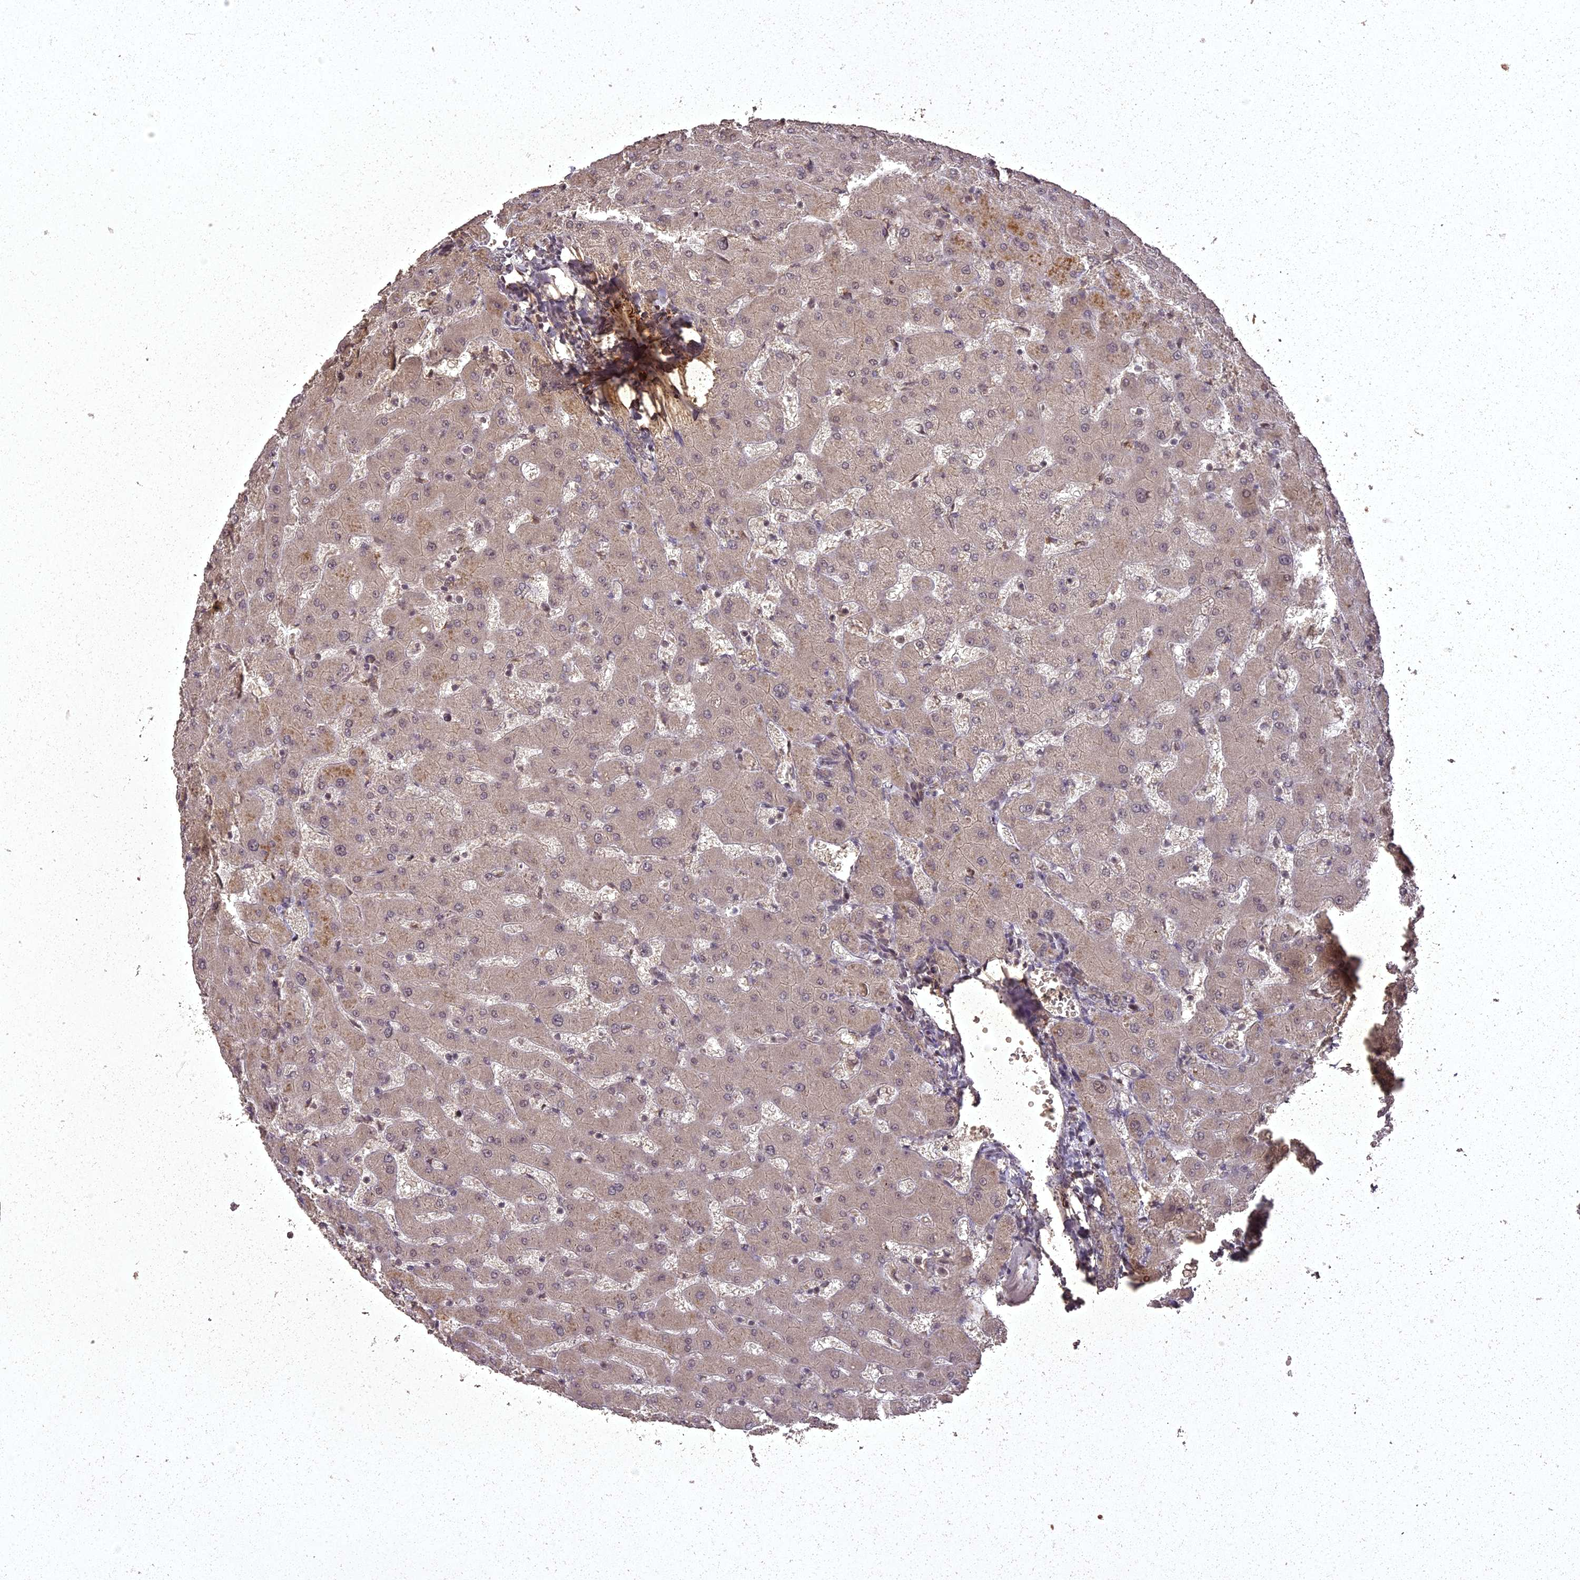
{"staining": {"intensity": "weak", "quantity": "<25%", "location": "cytoplasmic/membranous"}, "tissue": "liver", "cell_type": "Cholangiocytes", "image_type": "normal", "snomed": [{"axis": "morphology", "description": "Normal tissue, NOS"}, {"axis": "topography", "description": "Liver"}], "caption": "IHC micrograph of normal liver: human liver stained with DAB shows no significant protein positivity in cholangiocytes. (IHC, brightfield microscopy, high magnification).", "gene": "ING5", "patient": {"sex": "female", "age": 63}}